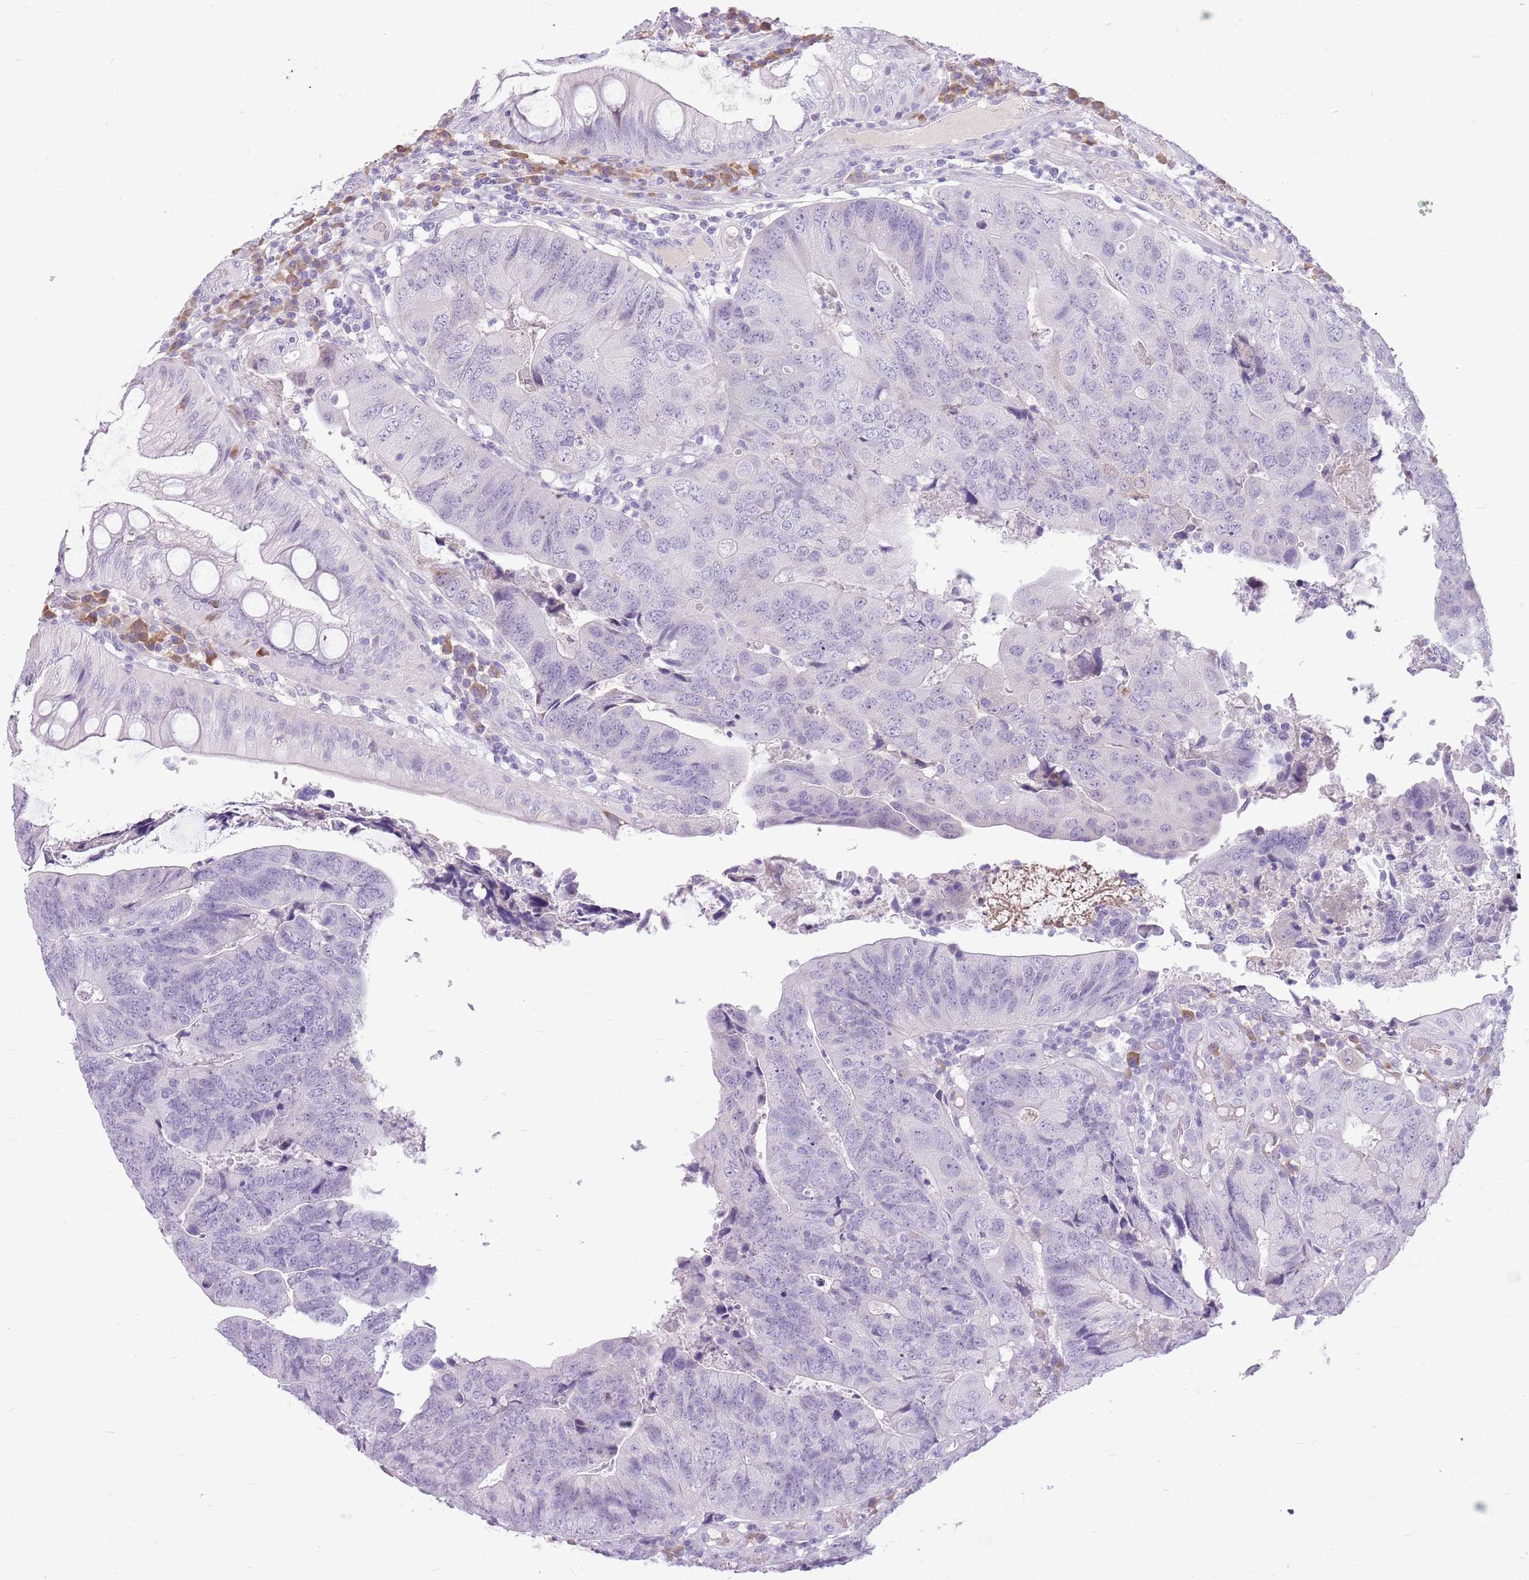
{"staining": {"intensity": "negative", "quantity": "none", "location": "none"}, "tissue": "colorectal cancer", "cell_type": "Tumor cells", "image_type": "cancer", "snomed": [{"axis": "morphology", "description": "Adenocarcinoma, NOS"}, {"axis": "topography", "description": "Colon"}], "caption": "The image demonstrates no significant staining in tumor cells of colorectal cancer (adenocarcinoma). (Stains: DAB (3,3'-diaminobenzidine) immunohistochemistry with hematoxylin counter stain, Microscopy: brightfield microscopy at high magnification).", "gene": "ZNF425", "patient": {"sex": "female", "age": 67}}